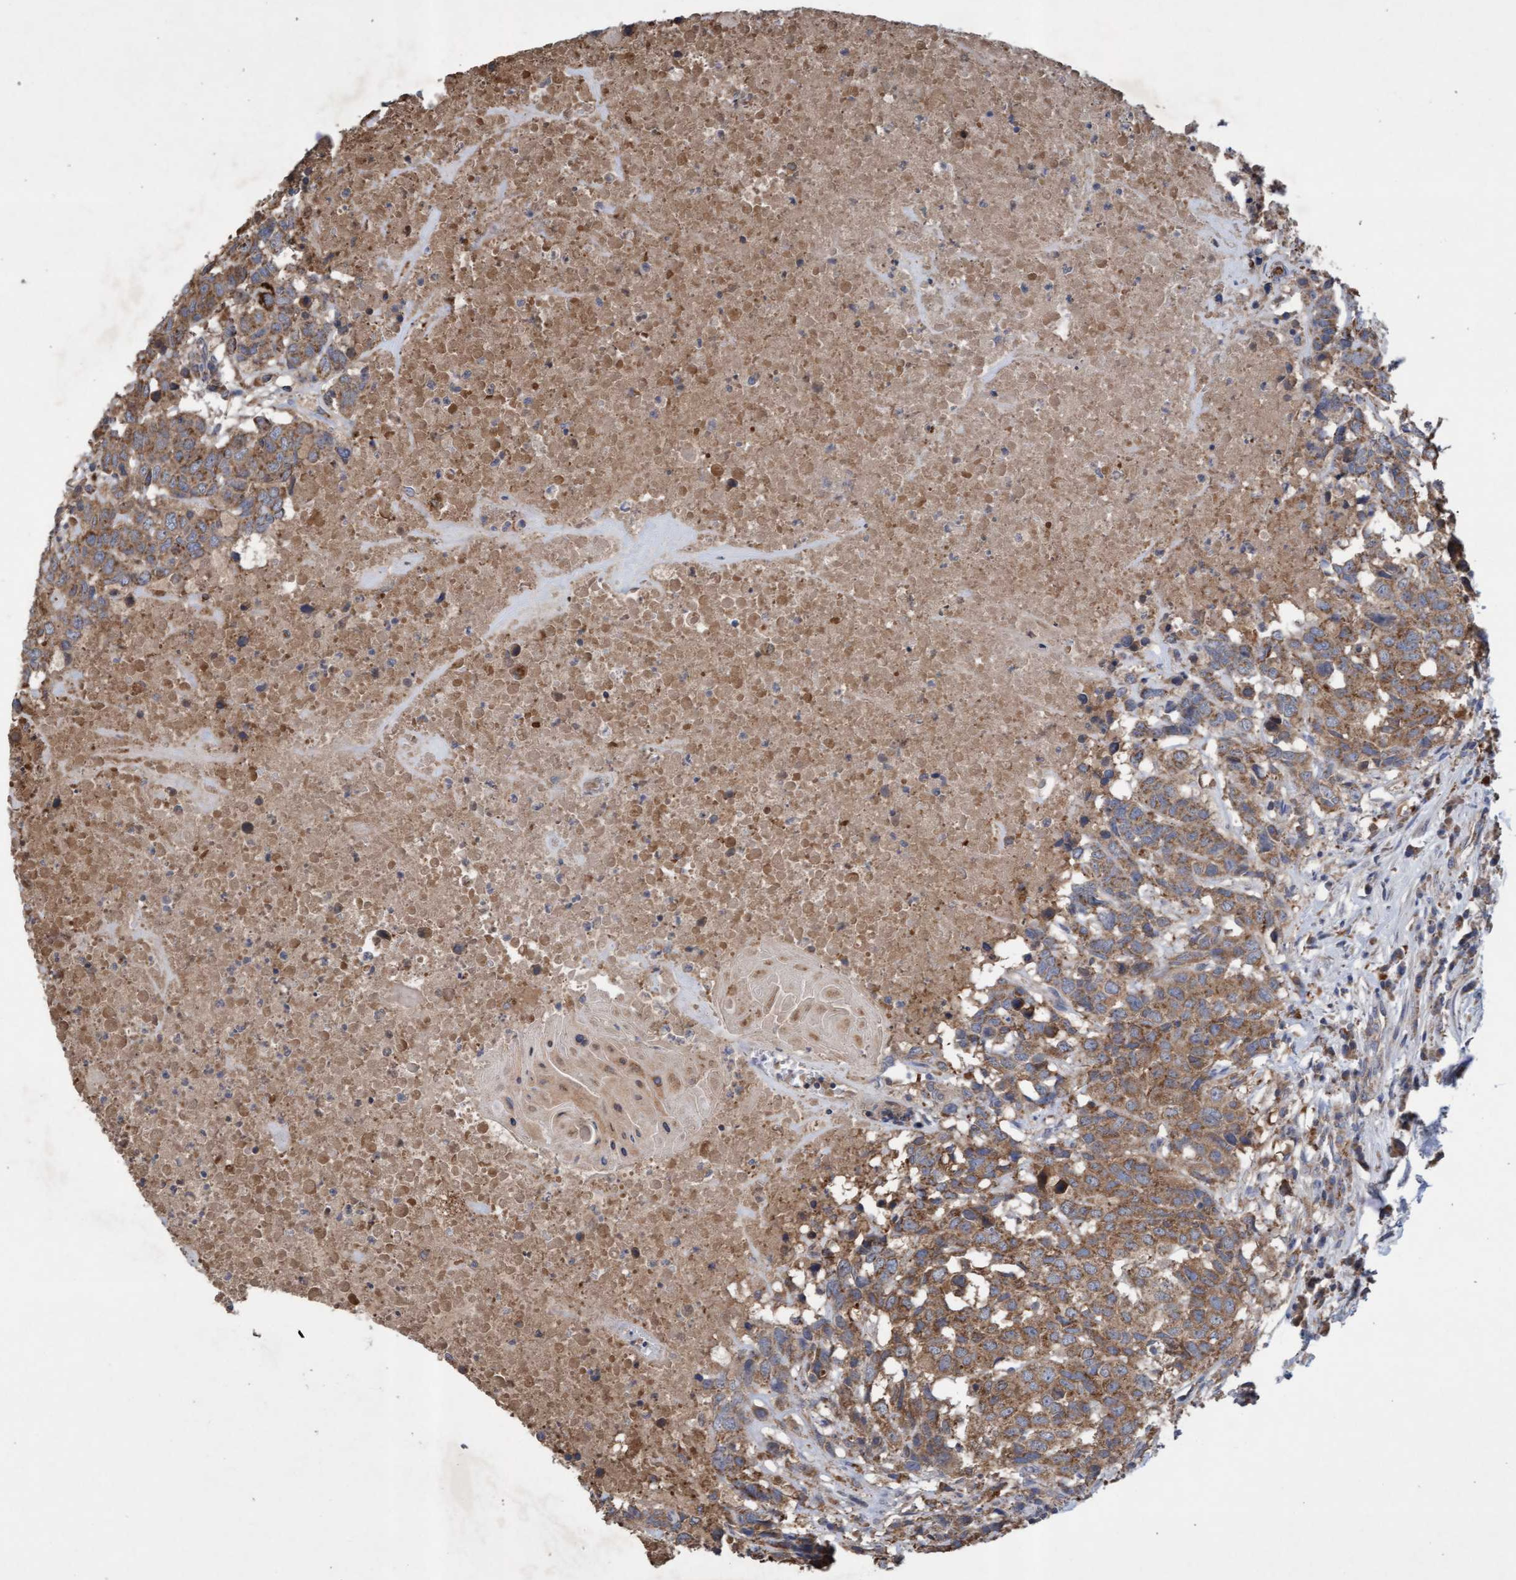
{"staining": {"intensity": "moderate", "quantity": ">75%", "location": "cytoplasmic/membranous"}, "tissue": "head and neck cancer", "cell_type": "Tumor cells", "image_type": "cancer", "snomed": [{"axis": "morphology", "description": "Squamous cell carcinoma, NOS"}, {"axis": "topography", "description": "Head-Neck"}], "caption": "The micrograph exhibits staining of head and neck cancer (squamous cell carcinoma), revealing moderate cytoplasmic/membranous protein positivity (brown color) within tumor cells. The staining was performed using DAB (3,3'-diaminobenzidine) to visualize the protein expression in brown, while the nuclei were stained in blue with hematoxylin (Magnification: 20x).", "gene": "ATPAF2", "patient": {"sex": "male", "age": 66}}